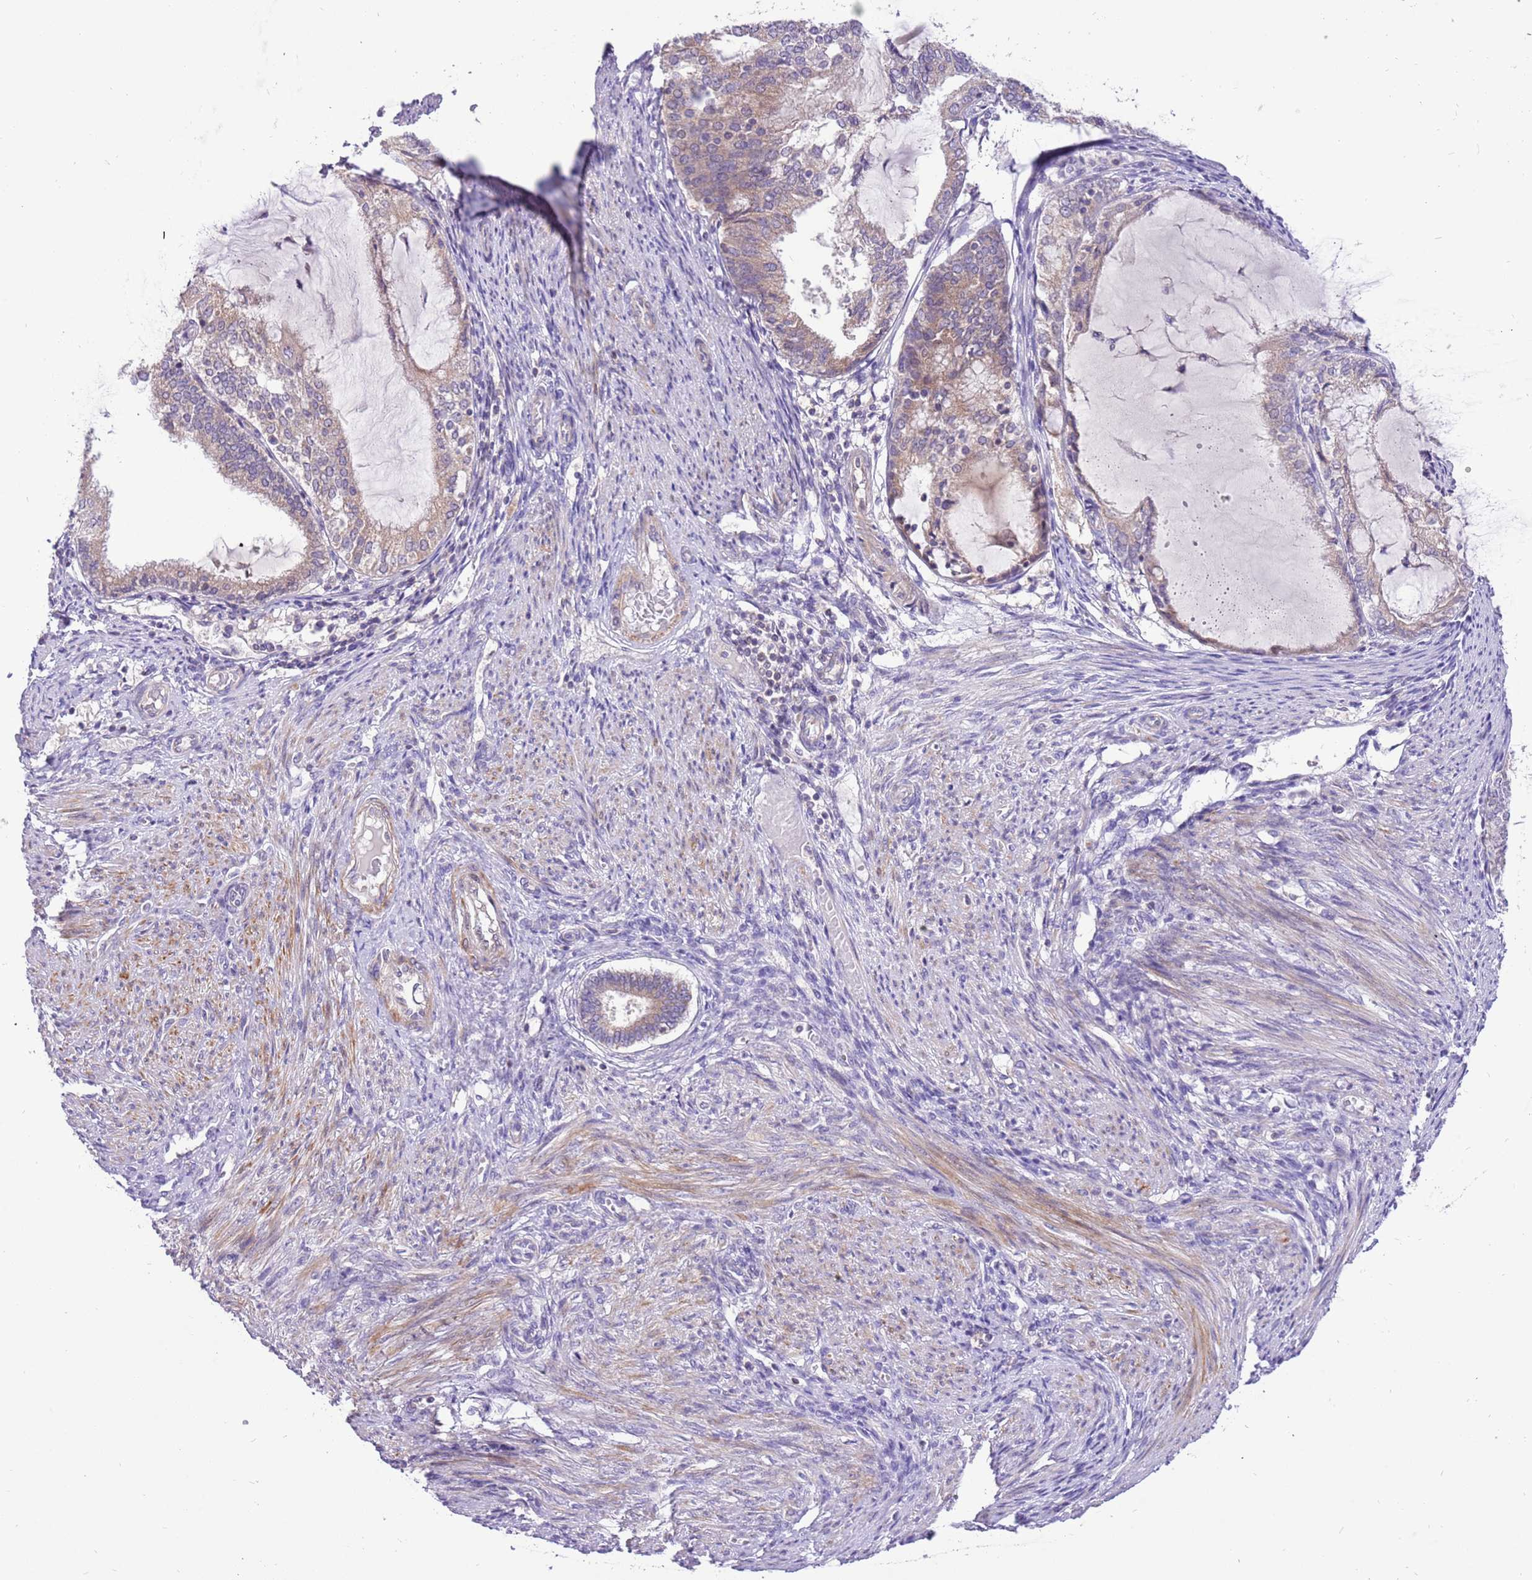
{"staining": {"intensity": "weak", "quantity": "25%-75%", "location": "cytoplasmic/membranous"}, "tissue": "endometrial cancer", "cell_type": "Tumor cells", "image_type": "cancer", "snomed": [{"axis": "morphology", "description": "Adenocarcinoma, NOS"}, {"axis": "topography", "description": "Endometrium"}], "caption": "A brown stain labels weak cytoplasmic/membranous expression of a protein in endometrial cancer tumor cells.", "gene": "GLCE", "patient": {"sex": "female", "age": 81}}